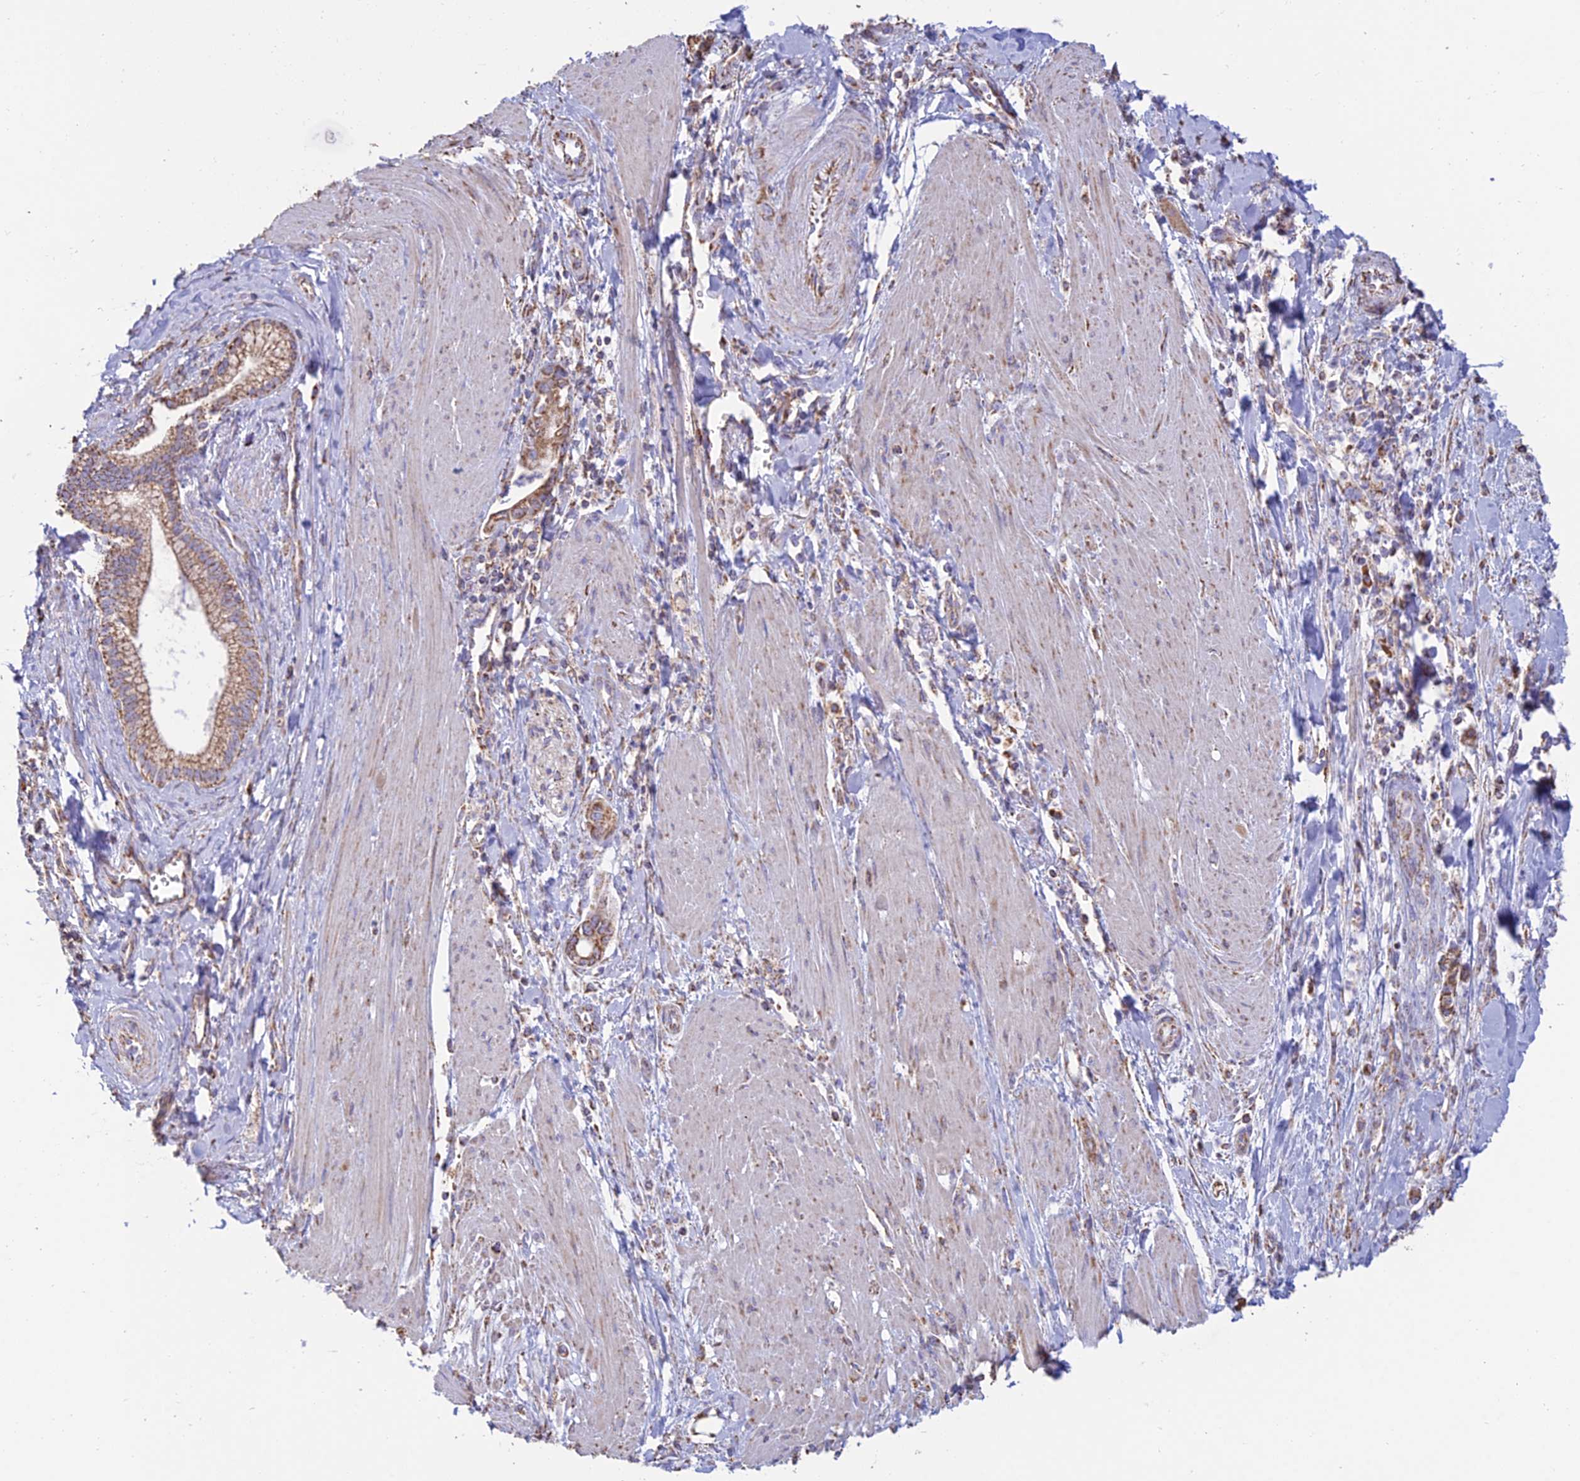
{"staining": {"intensity": "moderate", "quantity": ">75%", "location": "cytoplasmic/membranous"}, "tissue": "pancreatic cancer", "cell_type": "Tumor cells", "image_type": "cancer", "snomed": [{"axis": "morphology", "description": "Adenocarcinoma, NOS"}, {"axis": "topography", "description": "Pancreas"}], "caption": "DAB (3,3'-diaminobenzidine) immunohistochemical staining of human pancreatic cancer reveals moderate cytoplasmic/membranous protein positivity in approximately >75% of tumor cells. (DAB IHC, brown staining for protein, blue staining for nuclei).", "gene": "OR2W3", "patient": {"sex": "male", "age": 78}}